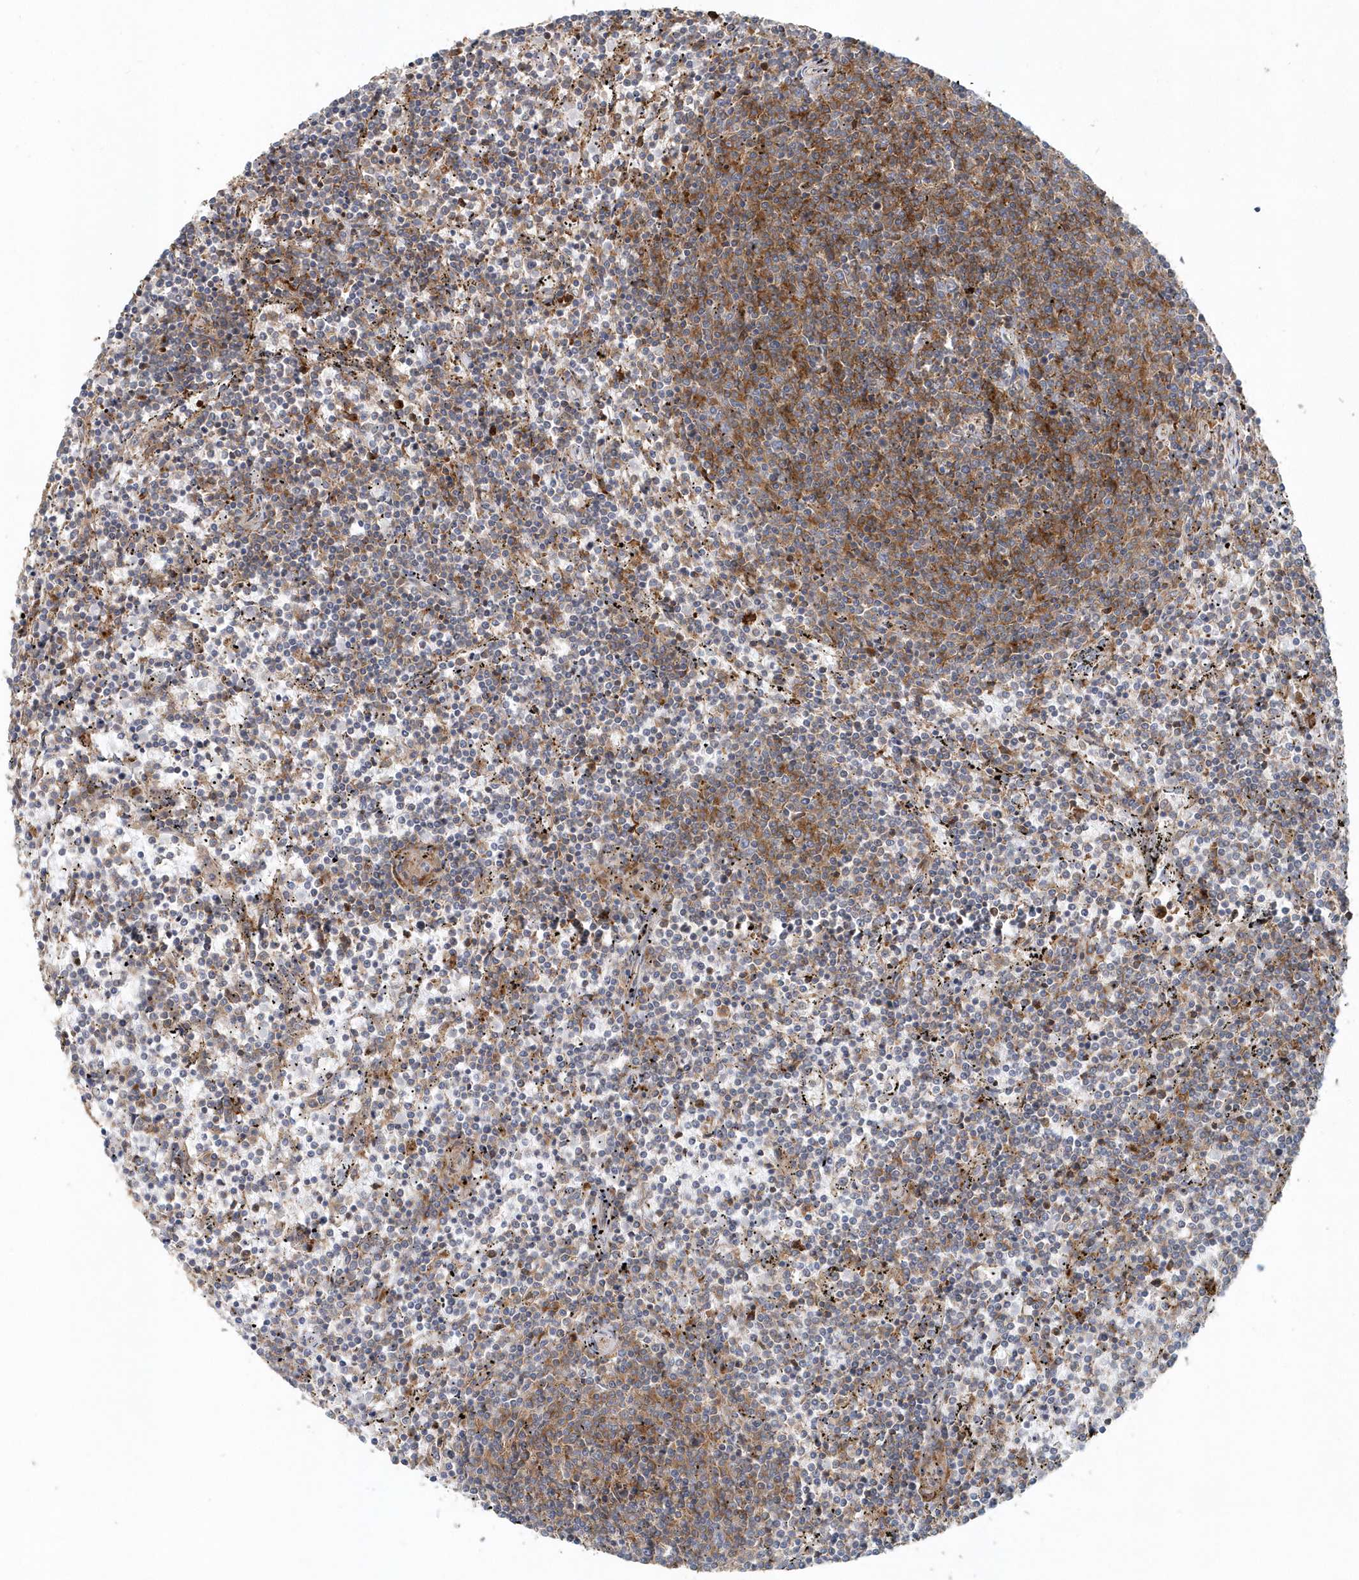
{"staining": {"intensity": "moderate", "quantity": "25%-75%", "location": "cytoplasmic/membranous"}, "tissue": "lymphoma", "cell_type": "Tumor cells", "image_type": "cancer", "snomed": [{"axis": "morphology", "description": "Malignant lymphoma, non-Hodgkin's type, Low grade"}, {"axis": "topography", "description": "Spleen"}], "caption": "Lymphoma stained with a brown dye exhibits moderate cytoplasmic/membranous positive positivity in about 25%-75% of tumor cells.", "gene": "MMUT", "patient": {"sex": "female", "age": 50}}